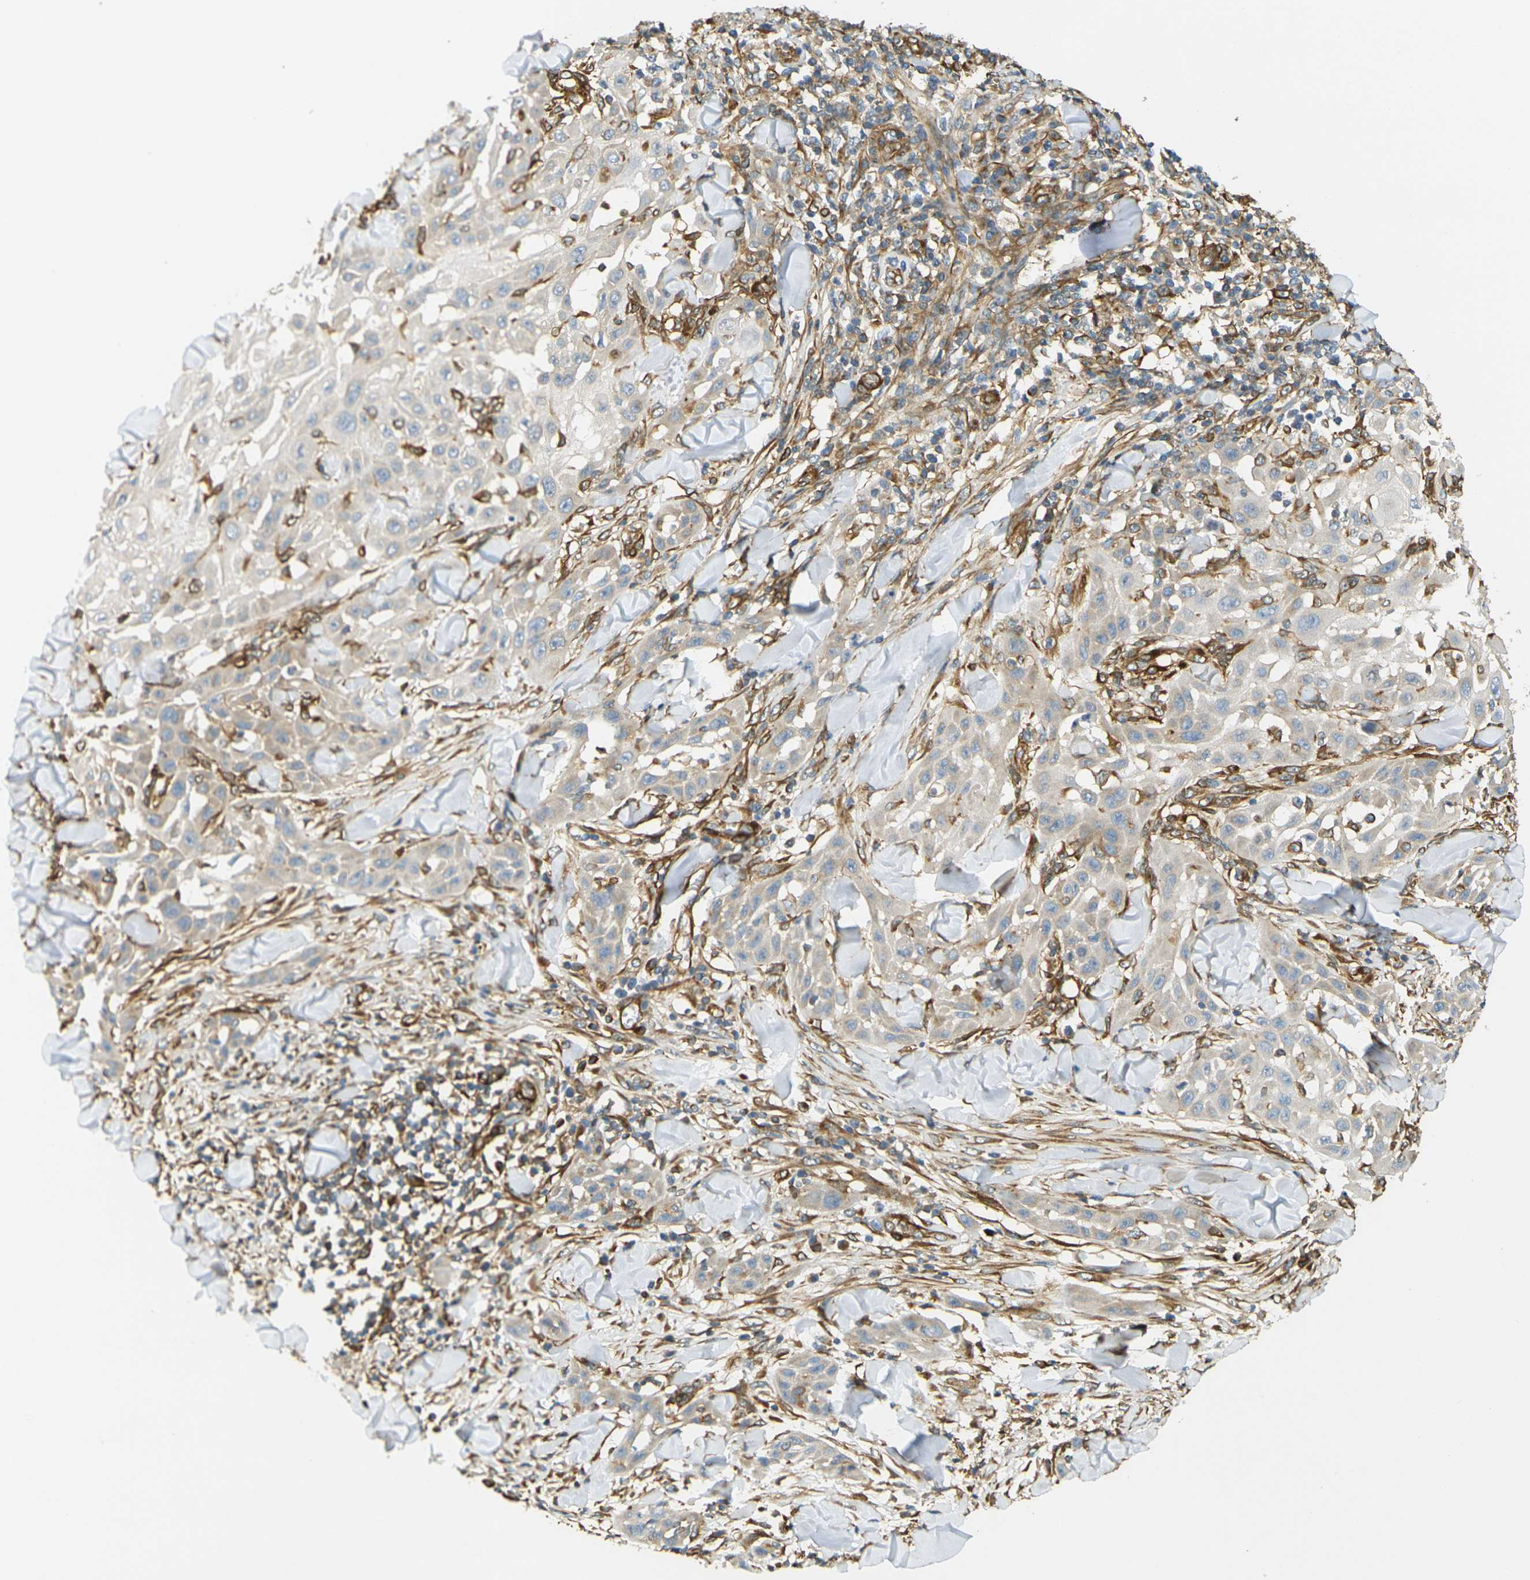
{"staining": {"intensity": "weak", "quantity": ">75%", "location": "cytoplasmic/membranous"}, "tissue": "skin cancer", "cell_type": "Tumor cells", "image_type": "cancer", "snomed": [{"axis": "morphology", "description": "Squamous cell carcinoma, NOS"}, {"axis": "topography", "description": "Skin"}], "caption": "High-power microscopy captured an immunohistochemistry image of squamous cell carcinoma (skin), revealing weak cytoplasmic/membranous positivity in approximately >75% of tumor cells. Using DAB (3,3'-diaminobenzidine) (brown) and hematoxylin (blue) stains, captured at high magnification using brightfield microscopy.", "gene": "CYTH3", "patient": {"sex": "male", "age": 24}}